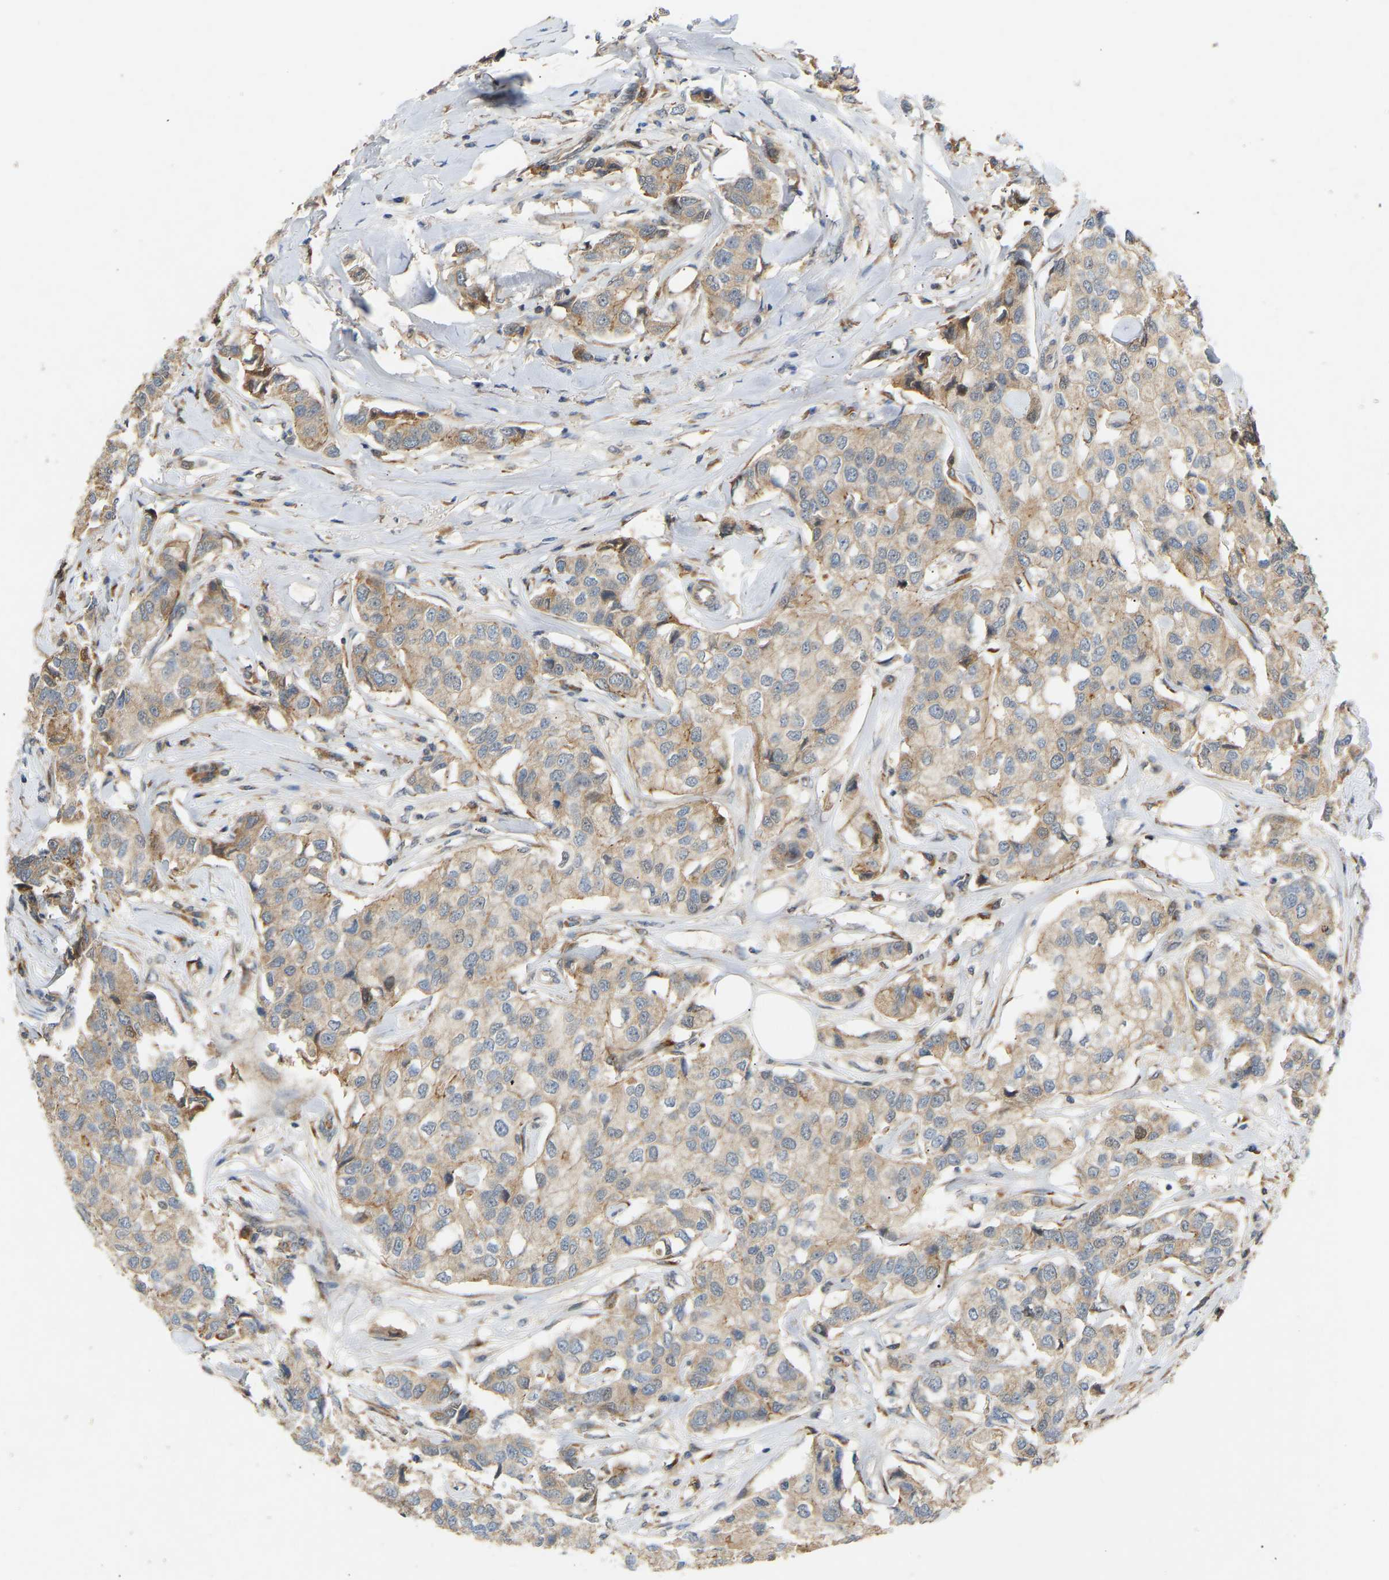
{"staining": {"intensity": "weak", "quantity": ">75%", "location": "cytoplasmic/membranous"}, "tissue": "breast cancer", "cell_type": "Tumor cells", "image_type": "cancer", "snomed": [{"axis": "morphology", "description": "Duct carcinoma"}, {"axis": "topography", "description": "Breast"}], "caption": "Tumor cells show low levels of weak cytoplasmic/membranous positivity in about >75% of cells in breast cancer (intraductal carcinoma).", "gene": "PTCD1", "patient": {"sex": "female", "age": 80}}